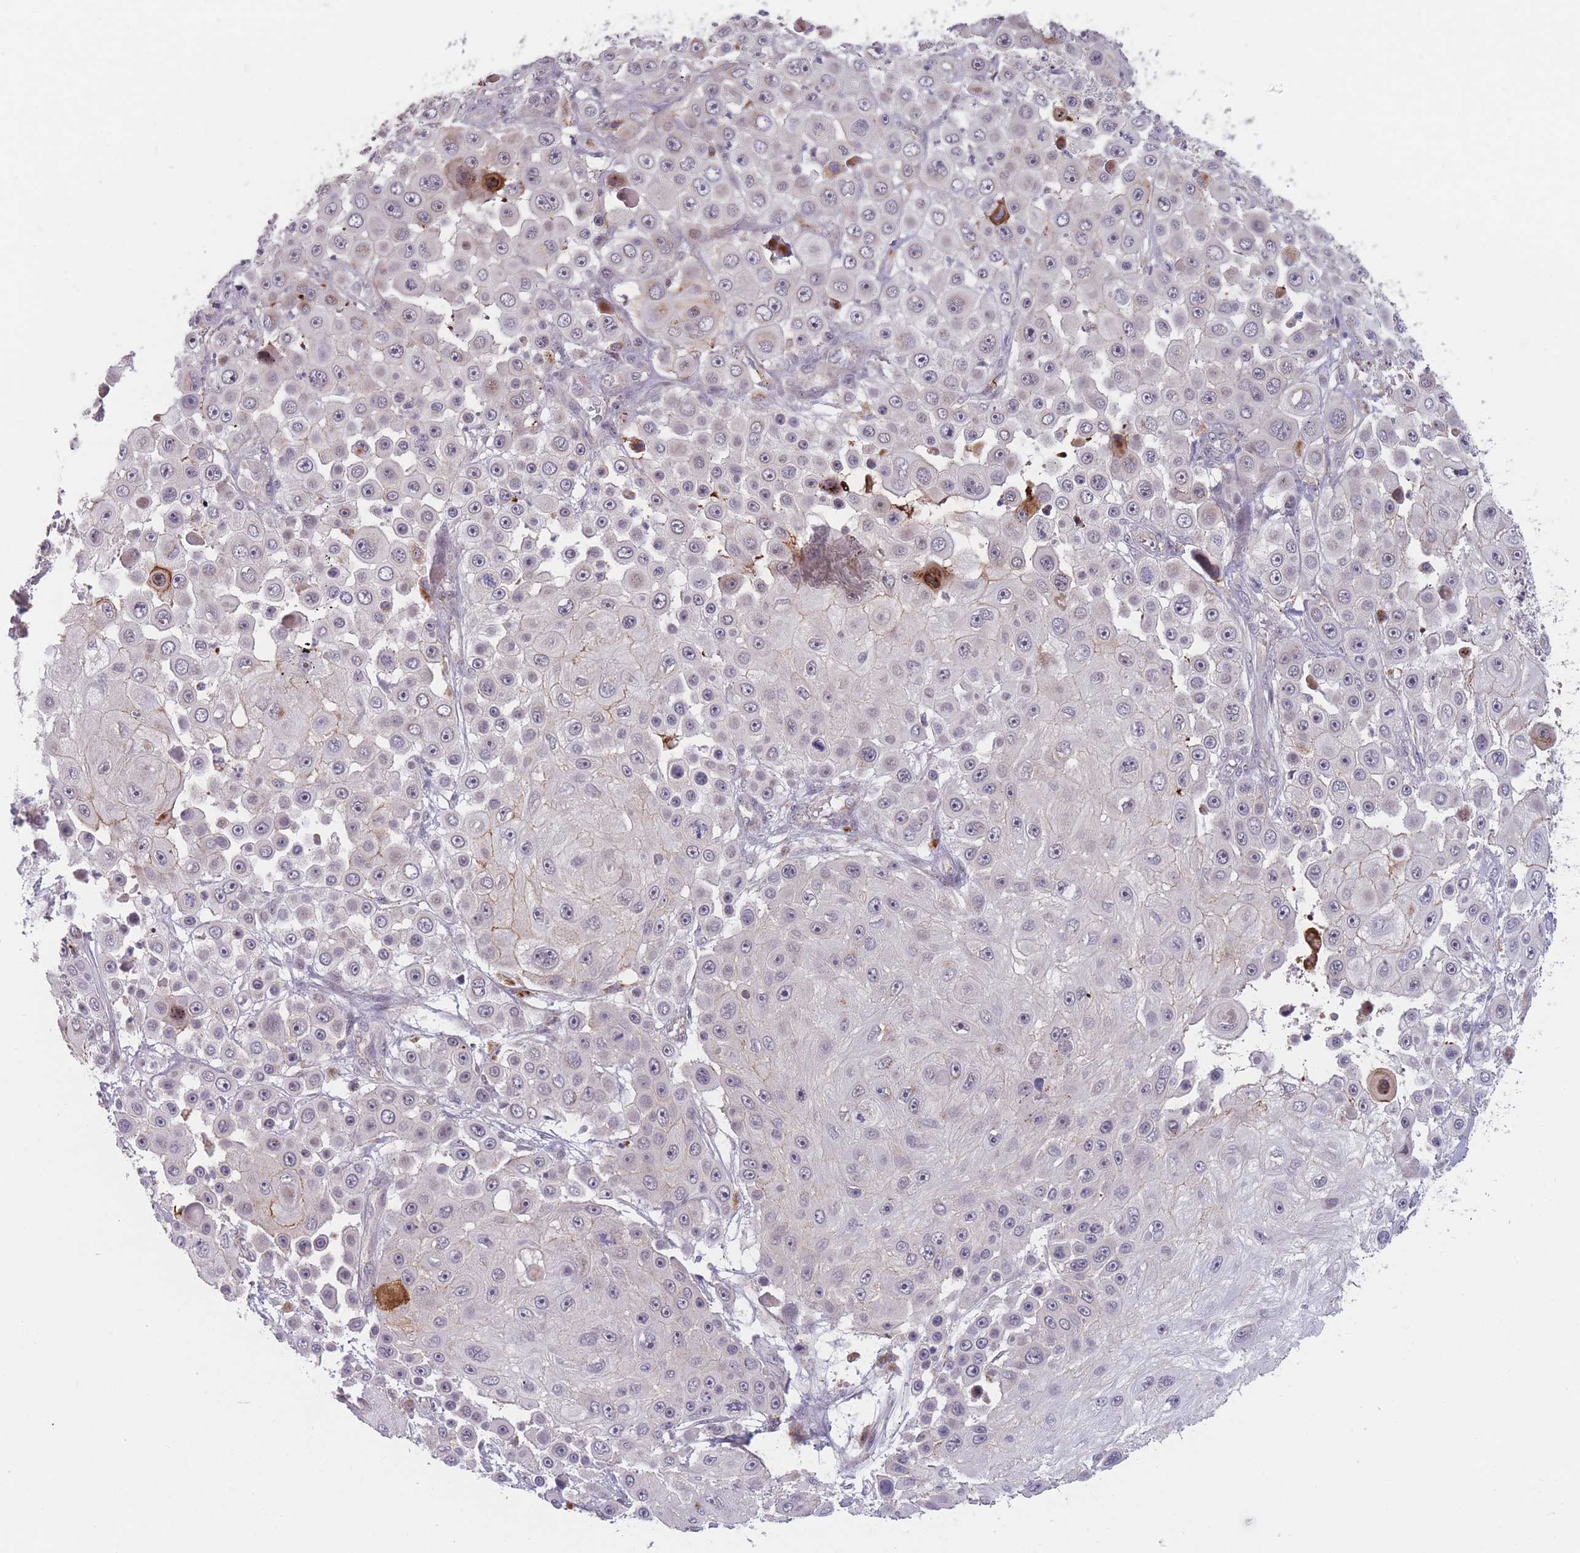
{"staining": {"intensity": "negative", "quantity": "none", "location": "none"}, "tissue": "skin cancer", "cell_type": "Tumor cells", "image_type": "cancer", "snomed": [{"axis": "morphology", "description": "Squamous cell carcinoma, NOS"}, {"axis": "topography", "description": "Skin"}], "caption": "Immunohistochemical staining of human skin cancer (squamous cell carcinoma) demonstrates no significant positivity in tumor cells.", "gene": "TMEM232", "patient": {"sex": "male", "age": 67}}